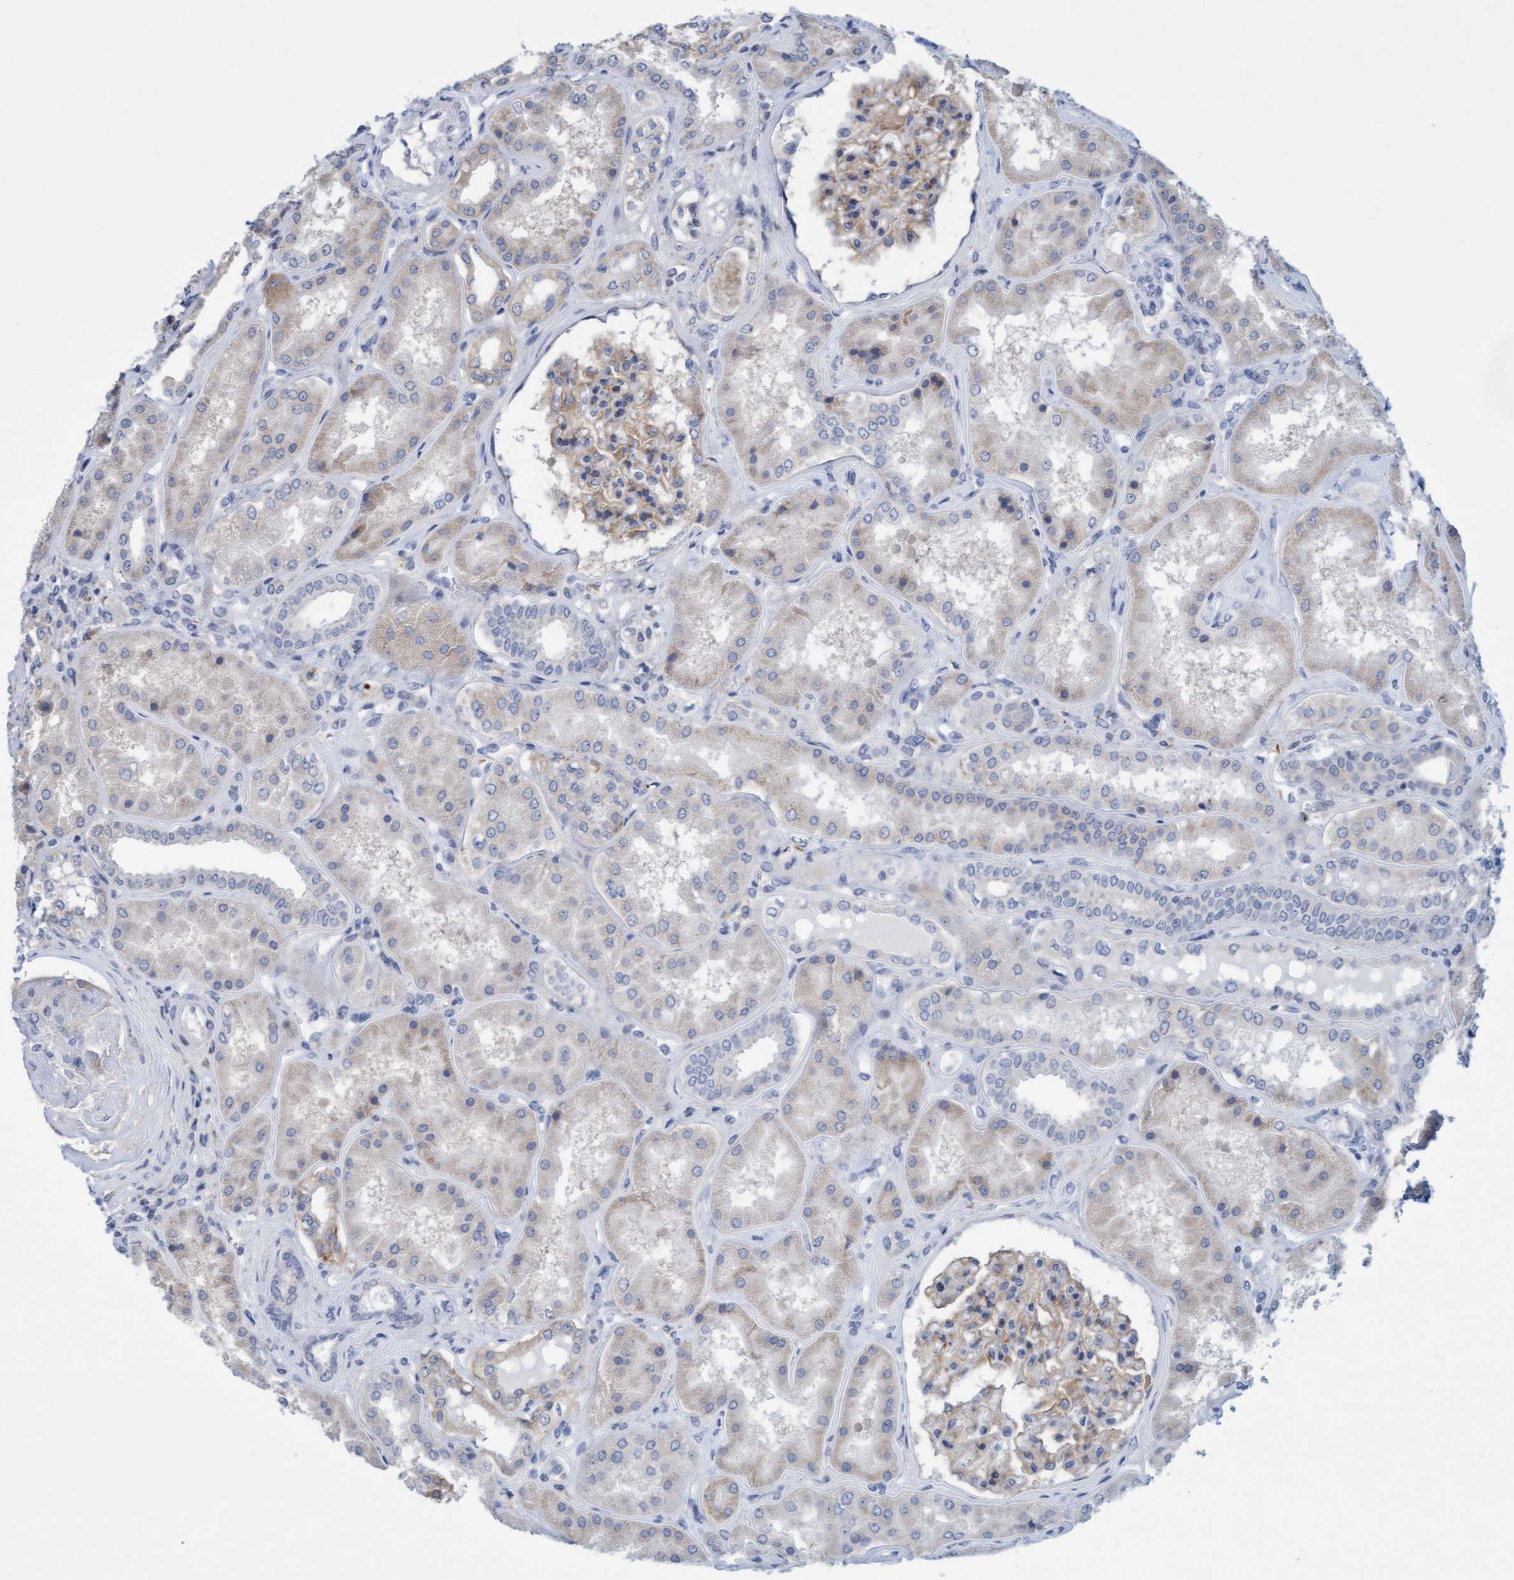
{"staining": {"intensity": "weak", "quantity": ">75%", "location": "cytoplasmic/membranous"}, "tissue": "kidney", "cell_type": "Cells in glomeruli", "image_type": "normal", "snomed": [{"axis": "morphology", "description": "Normal tissue, NOS"}, {"axis": "topography", "description": "Kidney"}], "caption": "The image exhibits staining of benign kidney, revealing weak cytoplasmic/membranous protein staining (brown color) within cells in glomeruli. (DAB IHC, brown staining for protein, blue staining for nuclei).", "gene": "SLC28A3", "patient": {"sex": "female", "age": 56}}